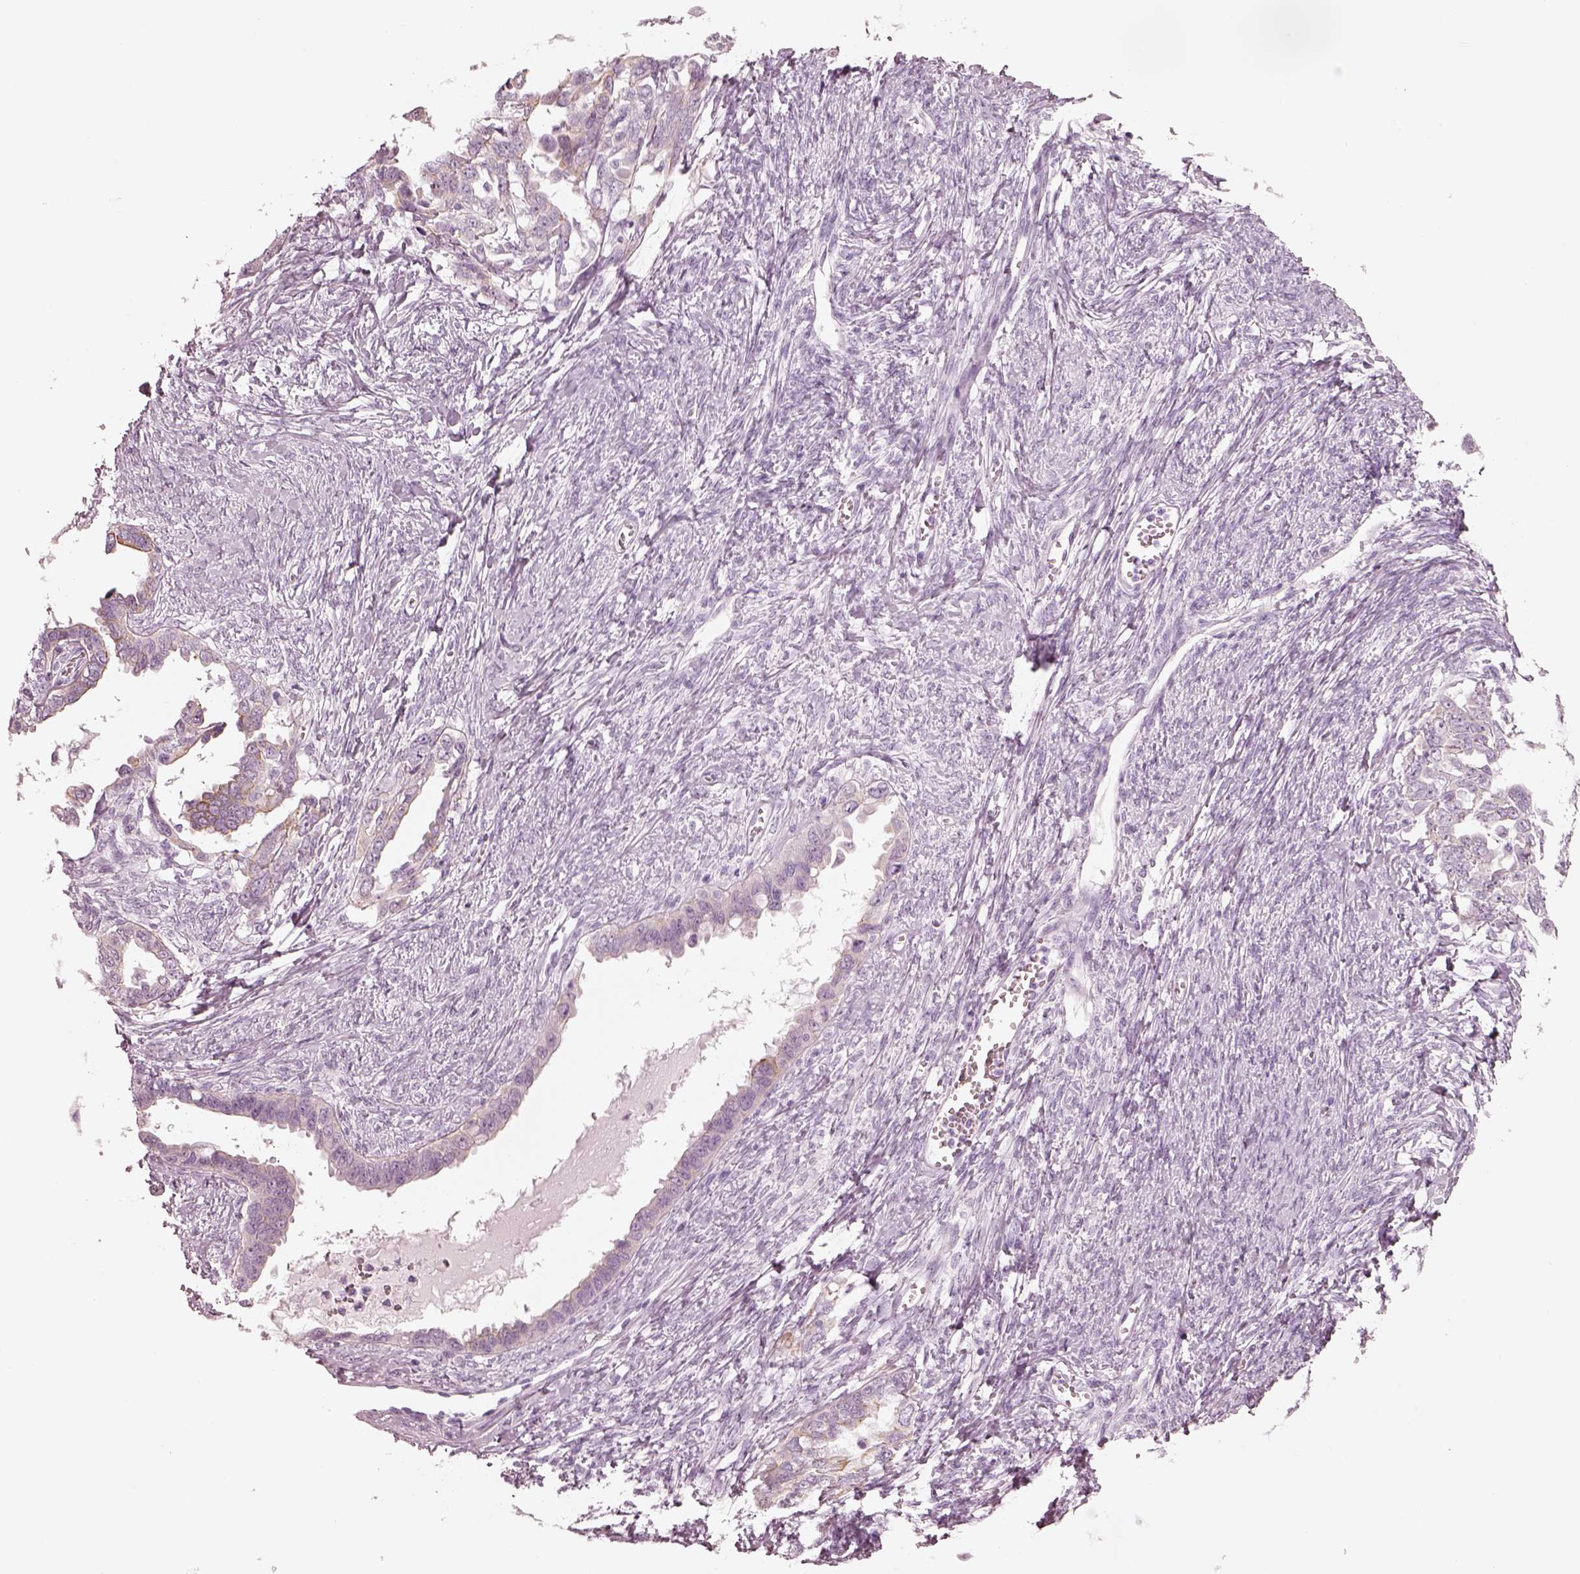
{"staining": {"intensity": "negative", "quantity": "none", "location": "none"}, "tissue": "ovarian cancer", "cell_type": "Tumor cells", "image_type": "cancer", "snomed": [{"axis": "morphology", "description": "Cystadenocarcinoma, serous, NOS"}, {"axis": "topography", "description": "Ovary"}], "caption": "Ovarian cancer was stained to show a protein in brown. There is no significant positivity in tumor cells.", "gene": "PON3", "patient": {"sex": "female", "age": 69}}